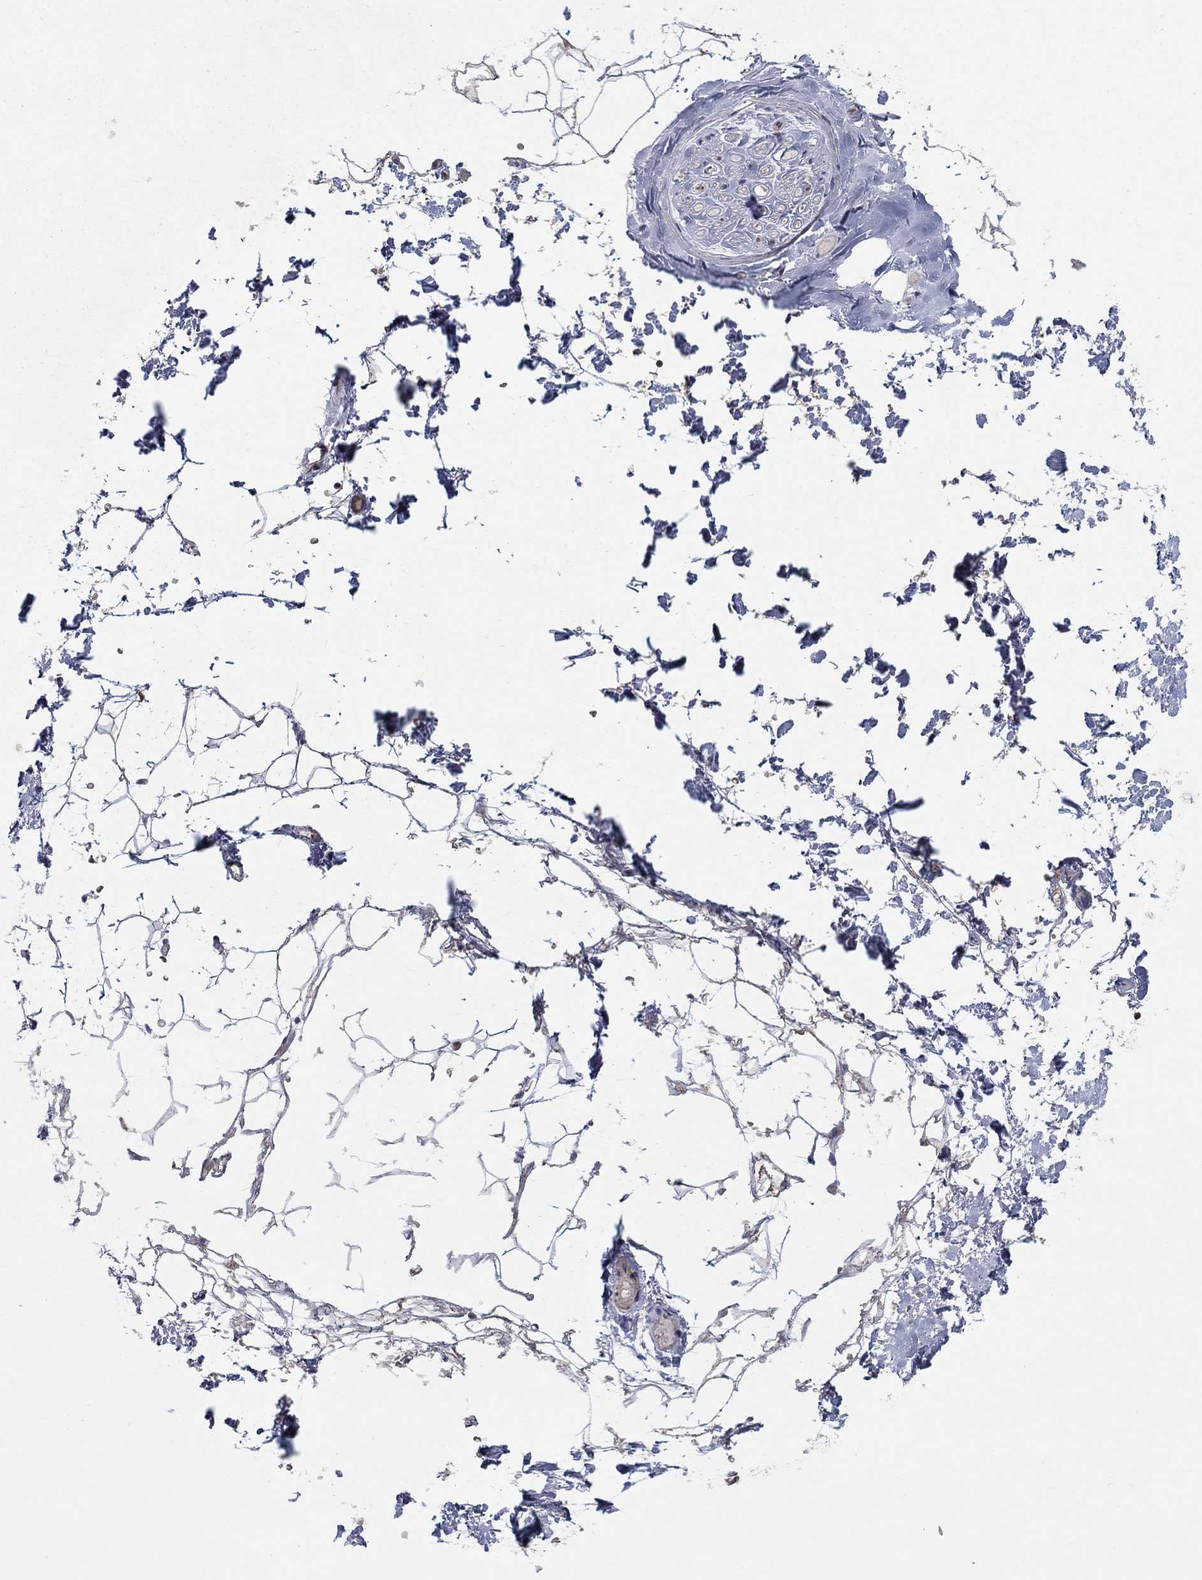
{"staining": {"intensity": "negative", "quantity": "none", "location": "none"}, "tissue": "adipose tissue", "cell_type": "Adipocytes", "image_type": "normal", "snomed": [{"axis": "morphology", "description": "Normal tissue, NOS"}, {"axis": "topography", "description": "Skin"}, {"axis": "topography", "description": "Peripheral nerve tissue"}], "caption": "A micrograph of human adipose tissue is negative for staining in adipocytes. (Brightfield microscopy of DAB (3,3'-diaminobenzidine) IHC at high magnification).", "gene": "ZNF395", "patient": {"sex": "female", "age": 56}}